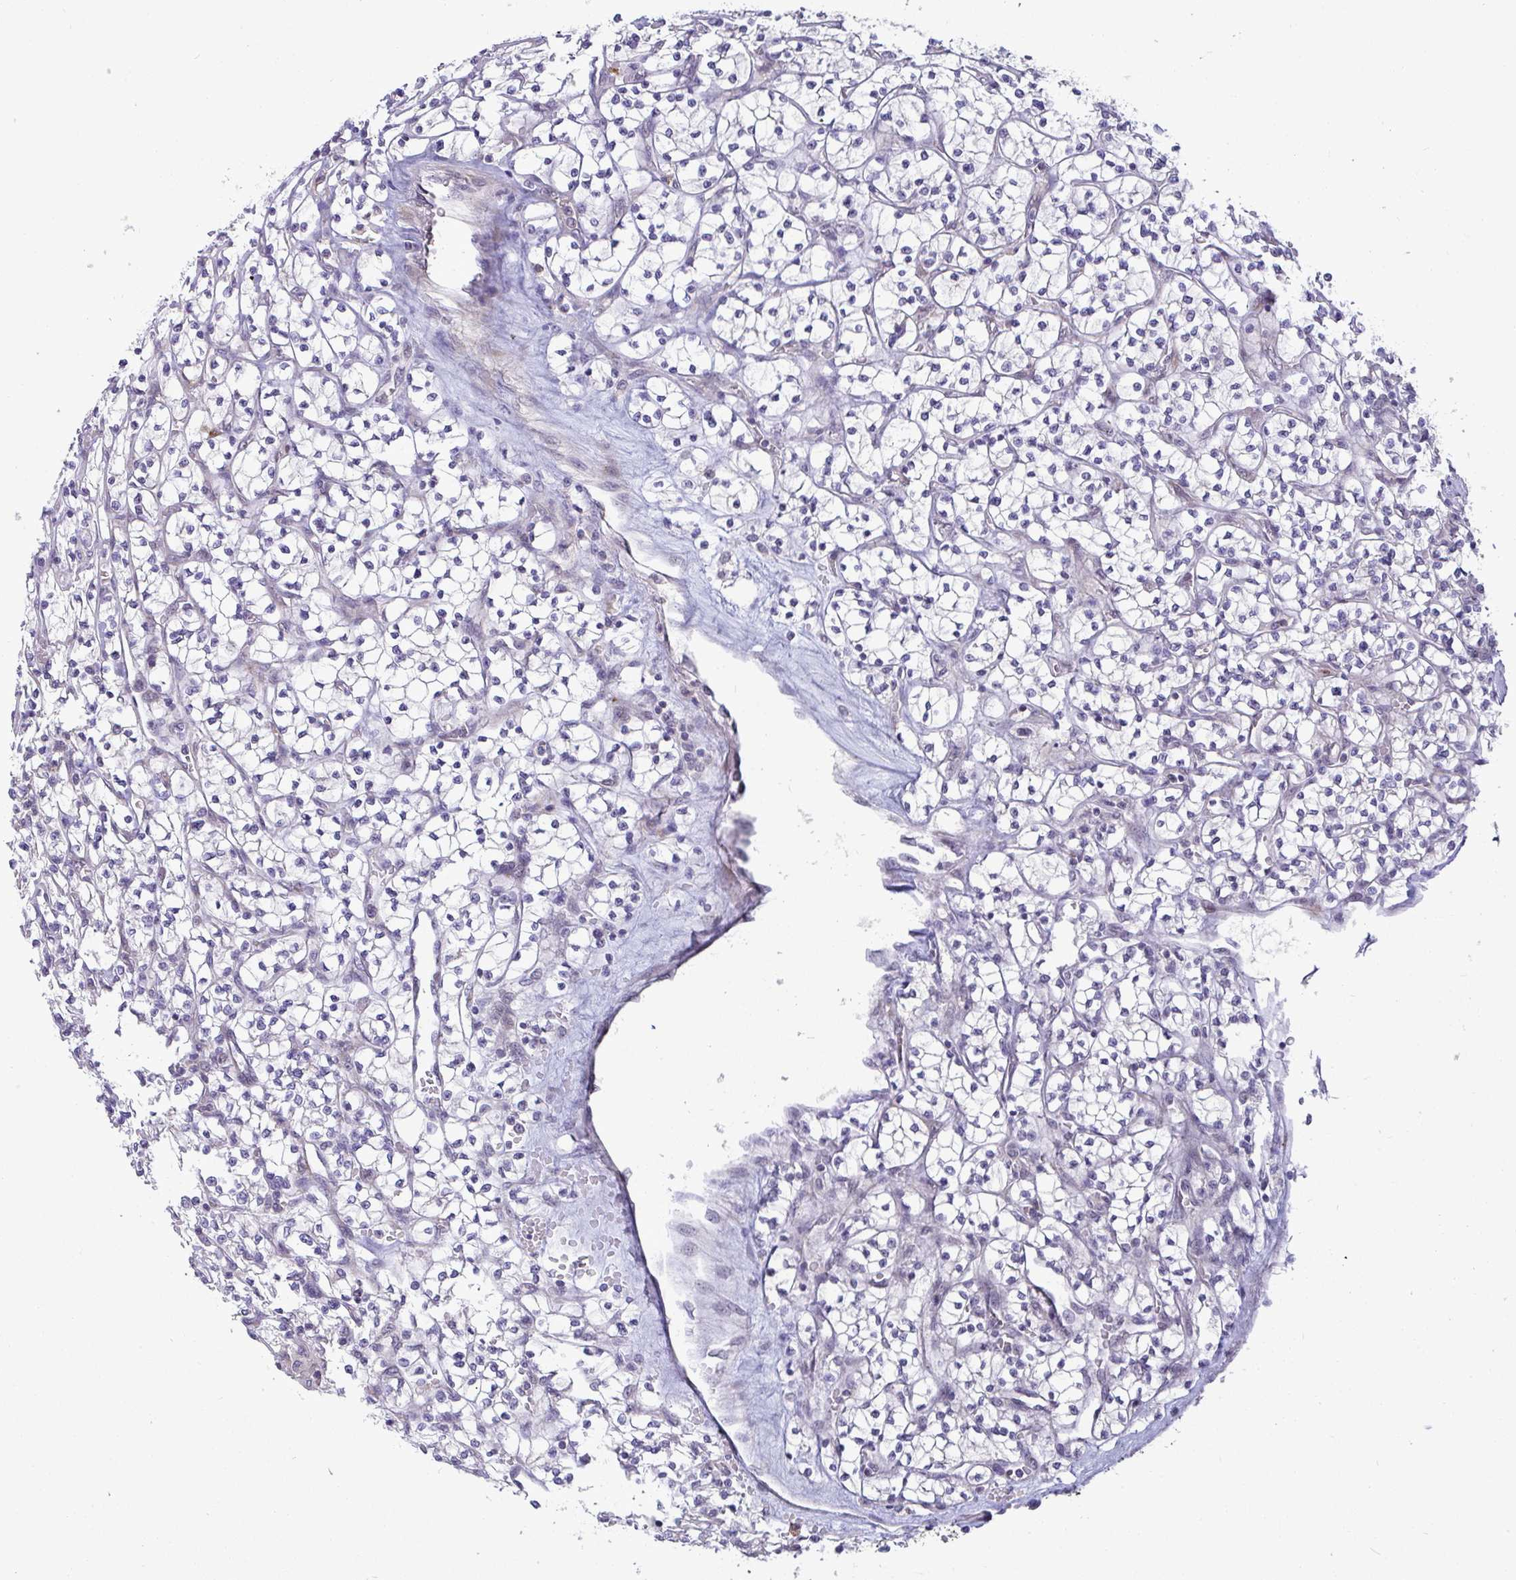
{"staining": {"intensity": "negative", "quantity": "none", "location": "none"}, "tissue": "renal cancer", "cell_type": "Tumor cells", "image_type": "cancer", "snomed": [{"axis": "morphology", "description": "Adenocarcinoma, NOS"}, {"axis": "topography", "description": "Kidney"}], "caption": "Immunohistochemistry (IHC) image of neoplastic tissue: human renal cancer stained with DAB demonstrates no significant protein expression in tumor cells.", "gene": "SRRM4", "patient": {"sex": "female", "age": 64}}